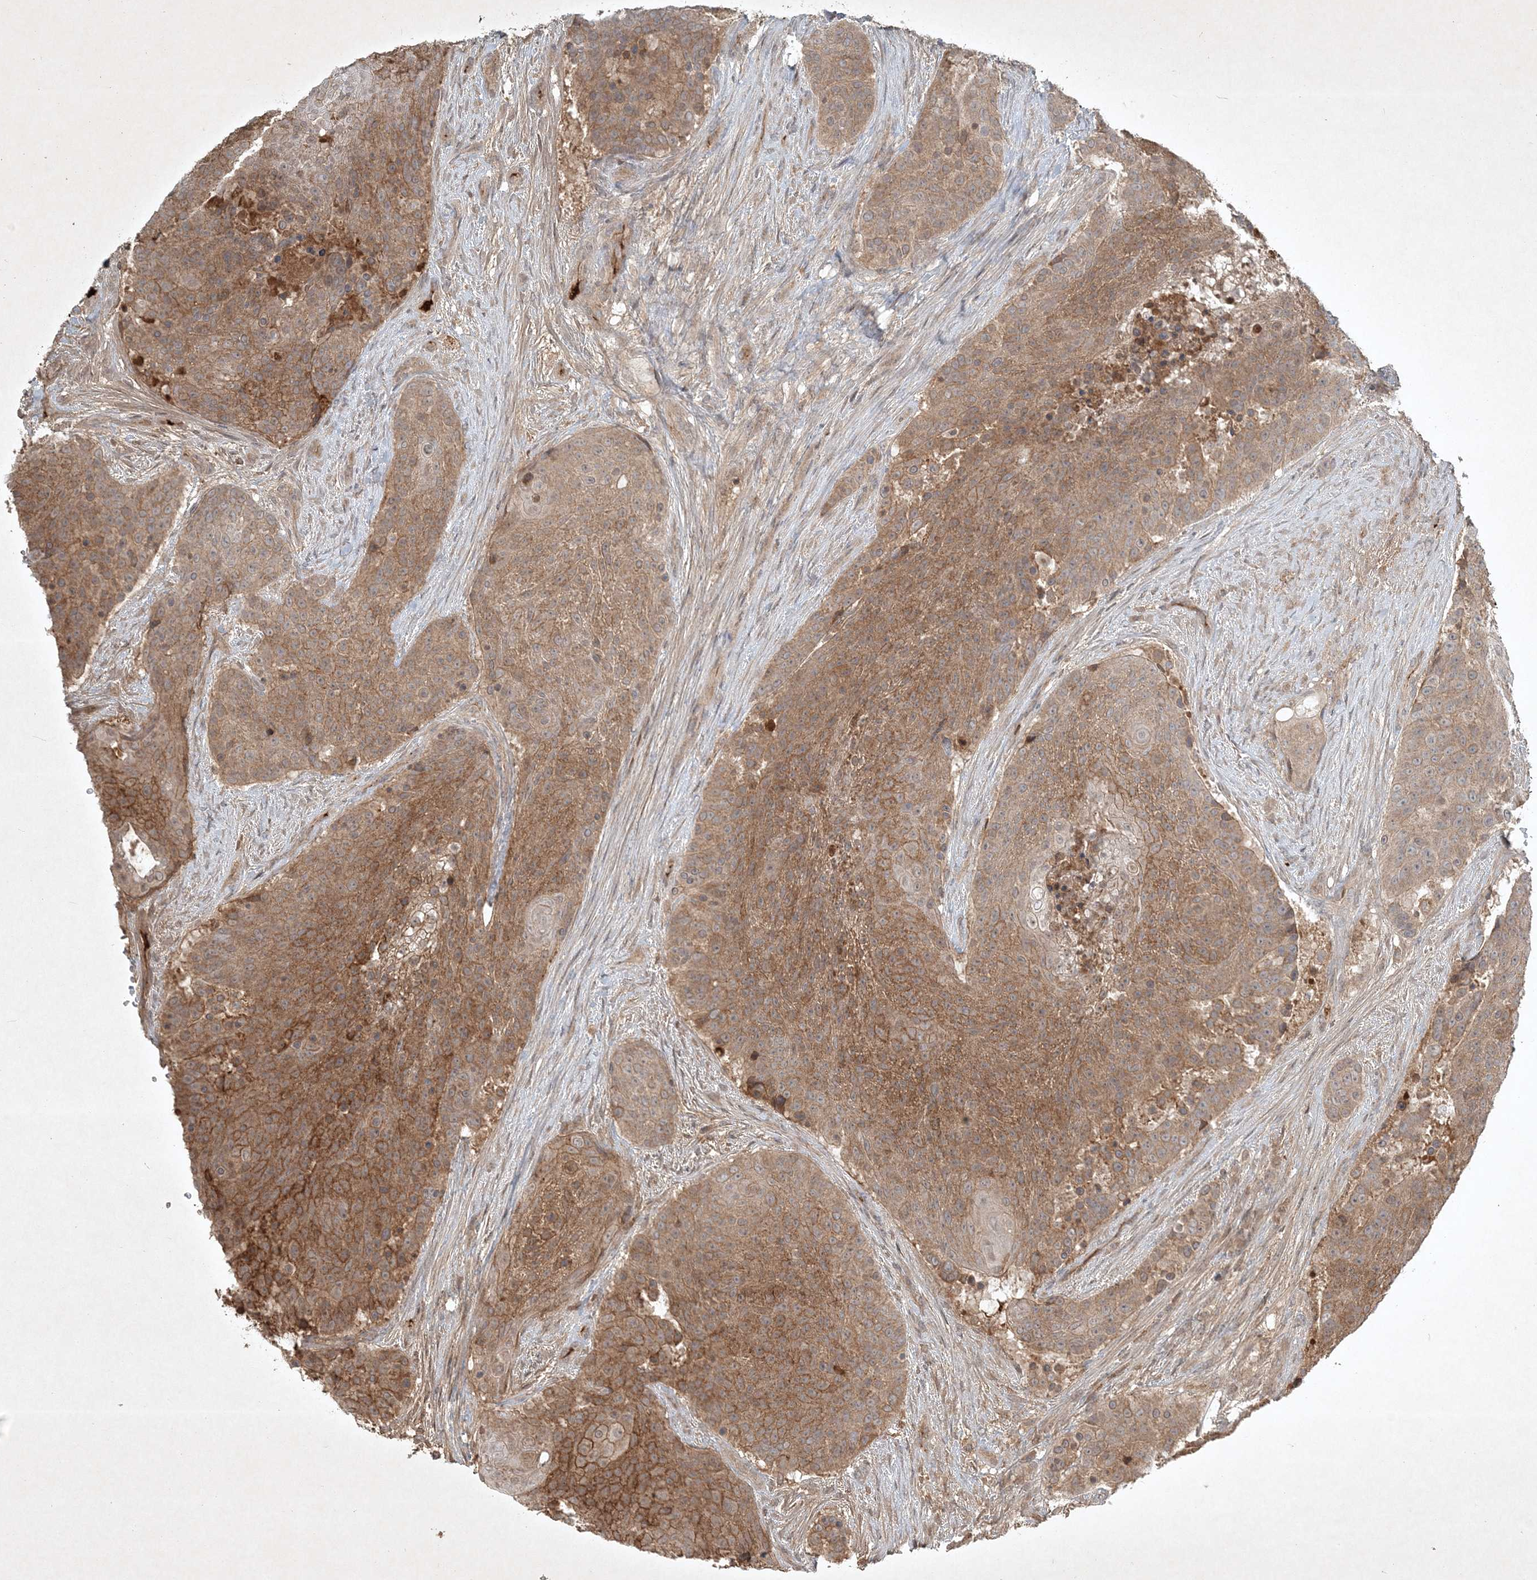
{"staining": {"intensity": "moderate", "quantity": ">75%", "location": "cytoplasmic/membranous"}, "tissue": "urothelial cancer", "cell_type": "Tumor cells", "image_type": "cancer", "snomed": [{"axis": "morphology", "description": "Urothelial carcinoma, High grade"}, {"axis": "topography", "description": "Urinary bladder"}], "caption": "An immunohistochemistry photomicrograph of neoplastic tissue is shown. Protein staining in brown shows moderate cytoplasmic/membranous positivity in urothelial cancer within tumor cells.", "gene": "TNFAIP6", "patient": {"sex": "female", "age": 63}}